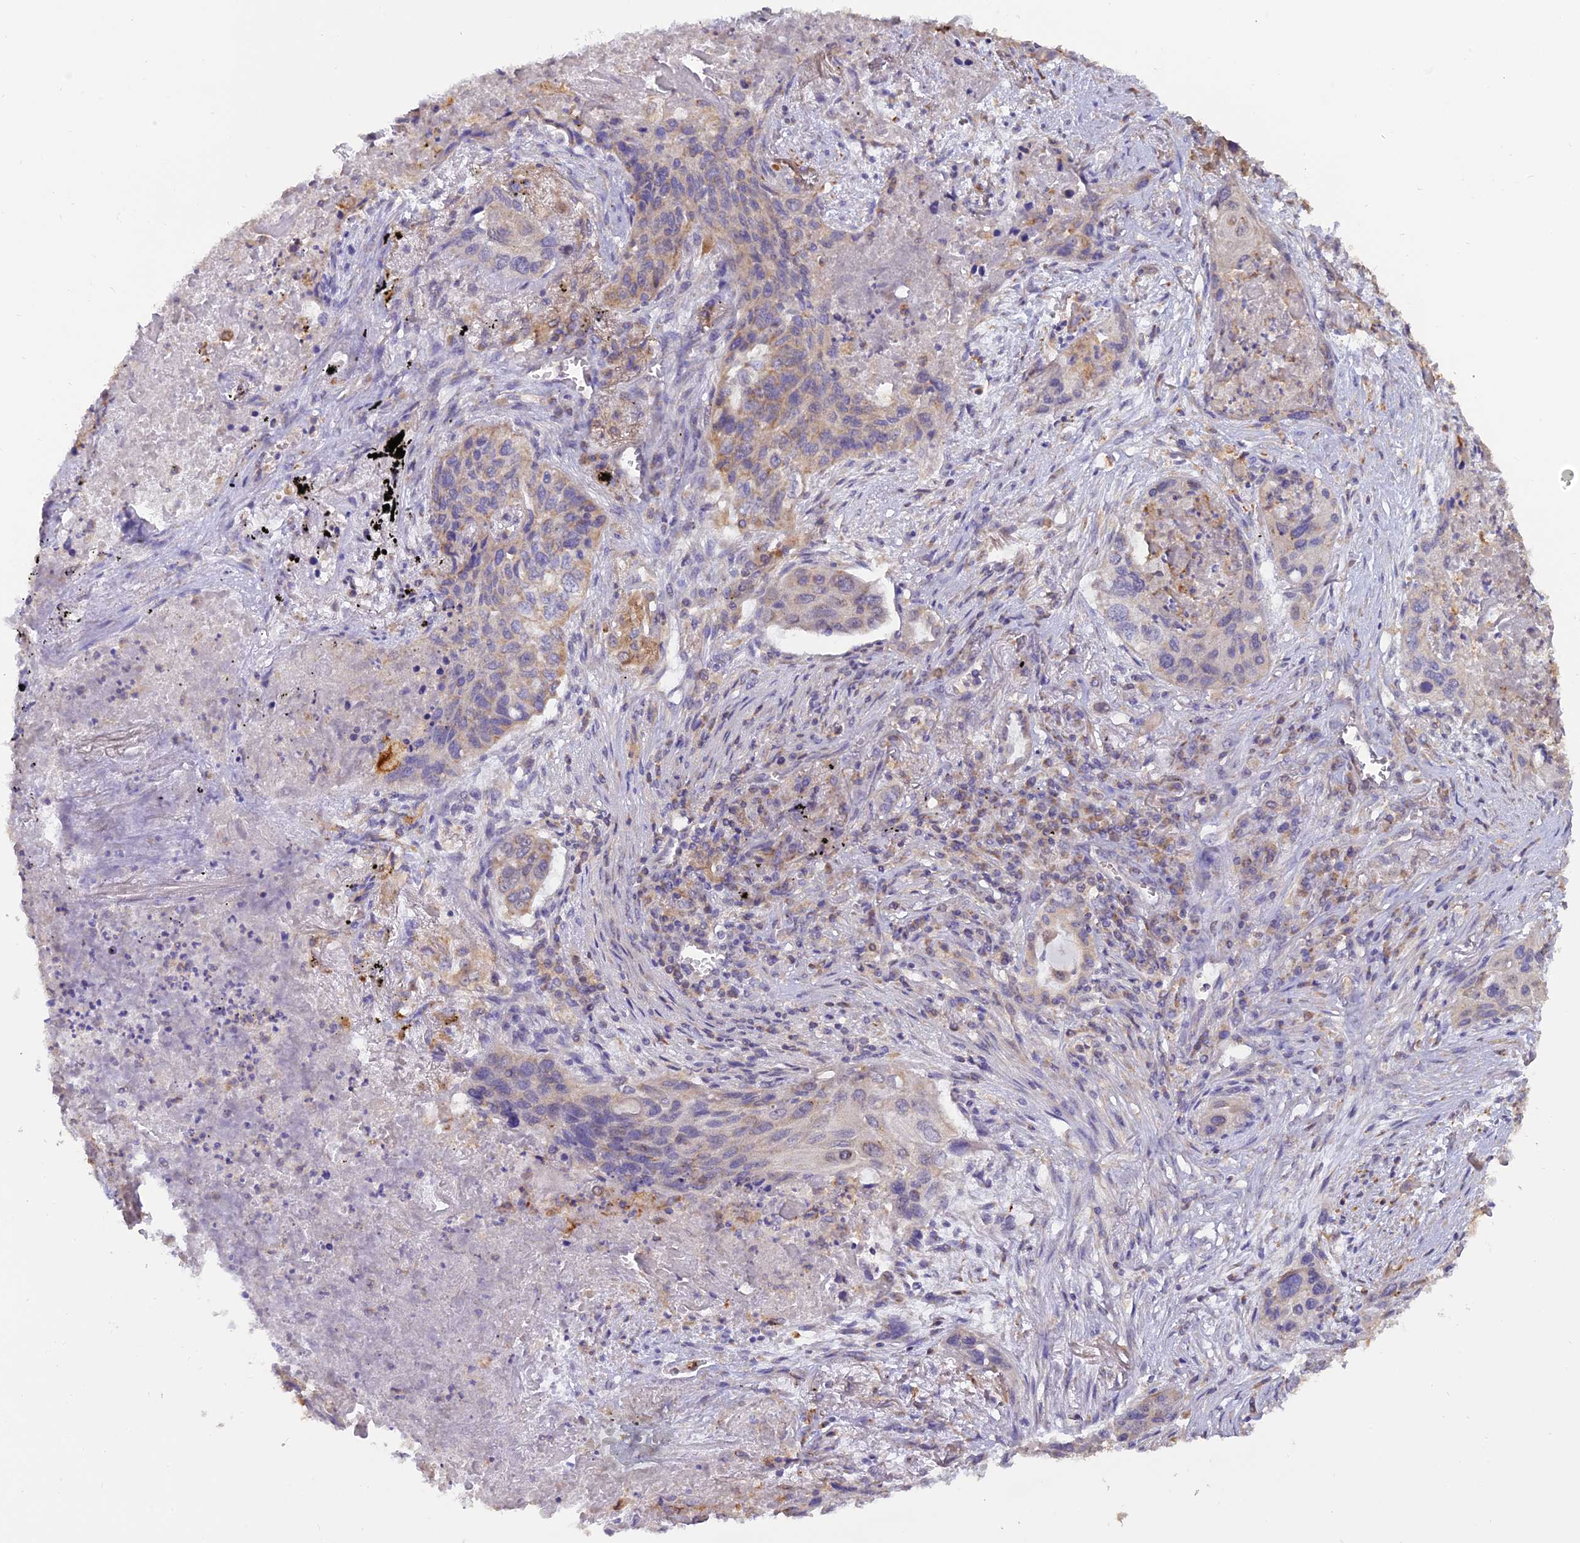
{"staining": {"intensity": "weak", "quantity": ">75%", "location": "cytoplasmic/membranous"}, "tissue": "lung cancer", "cell_type": "Tumor cells", "image_type": "cancer", "snomed": [{"axis": "morphology", "description": "Squamous cell carcinoma, NOS"}, {"axis": "topography", "description": "Lung"}], "caption": "This is an image of immunohistochemistry staining of squamous cell carcinoma (lung), which shows weak positivity in the cytoplasmic/membranous of tumor cells.", "gene": "ARL8B", "patient": {"sex": "female", "age": 63}}